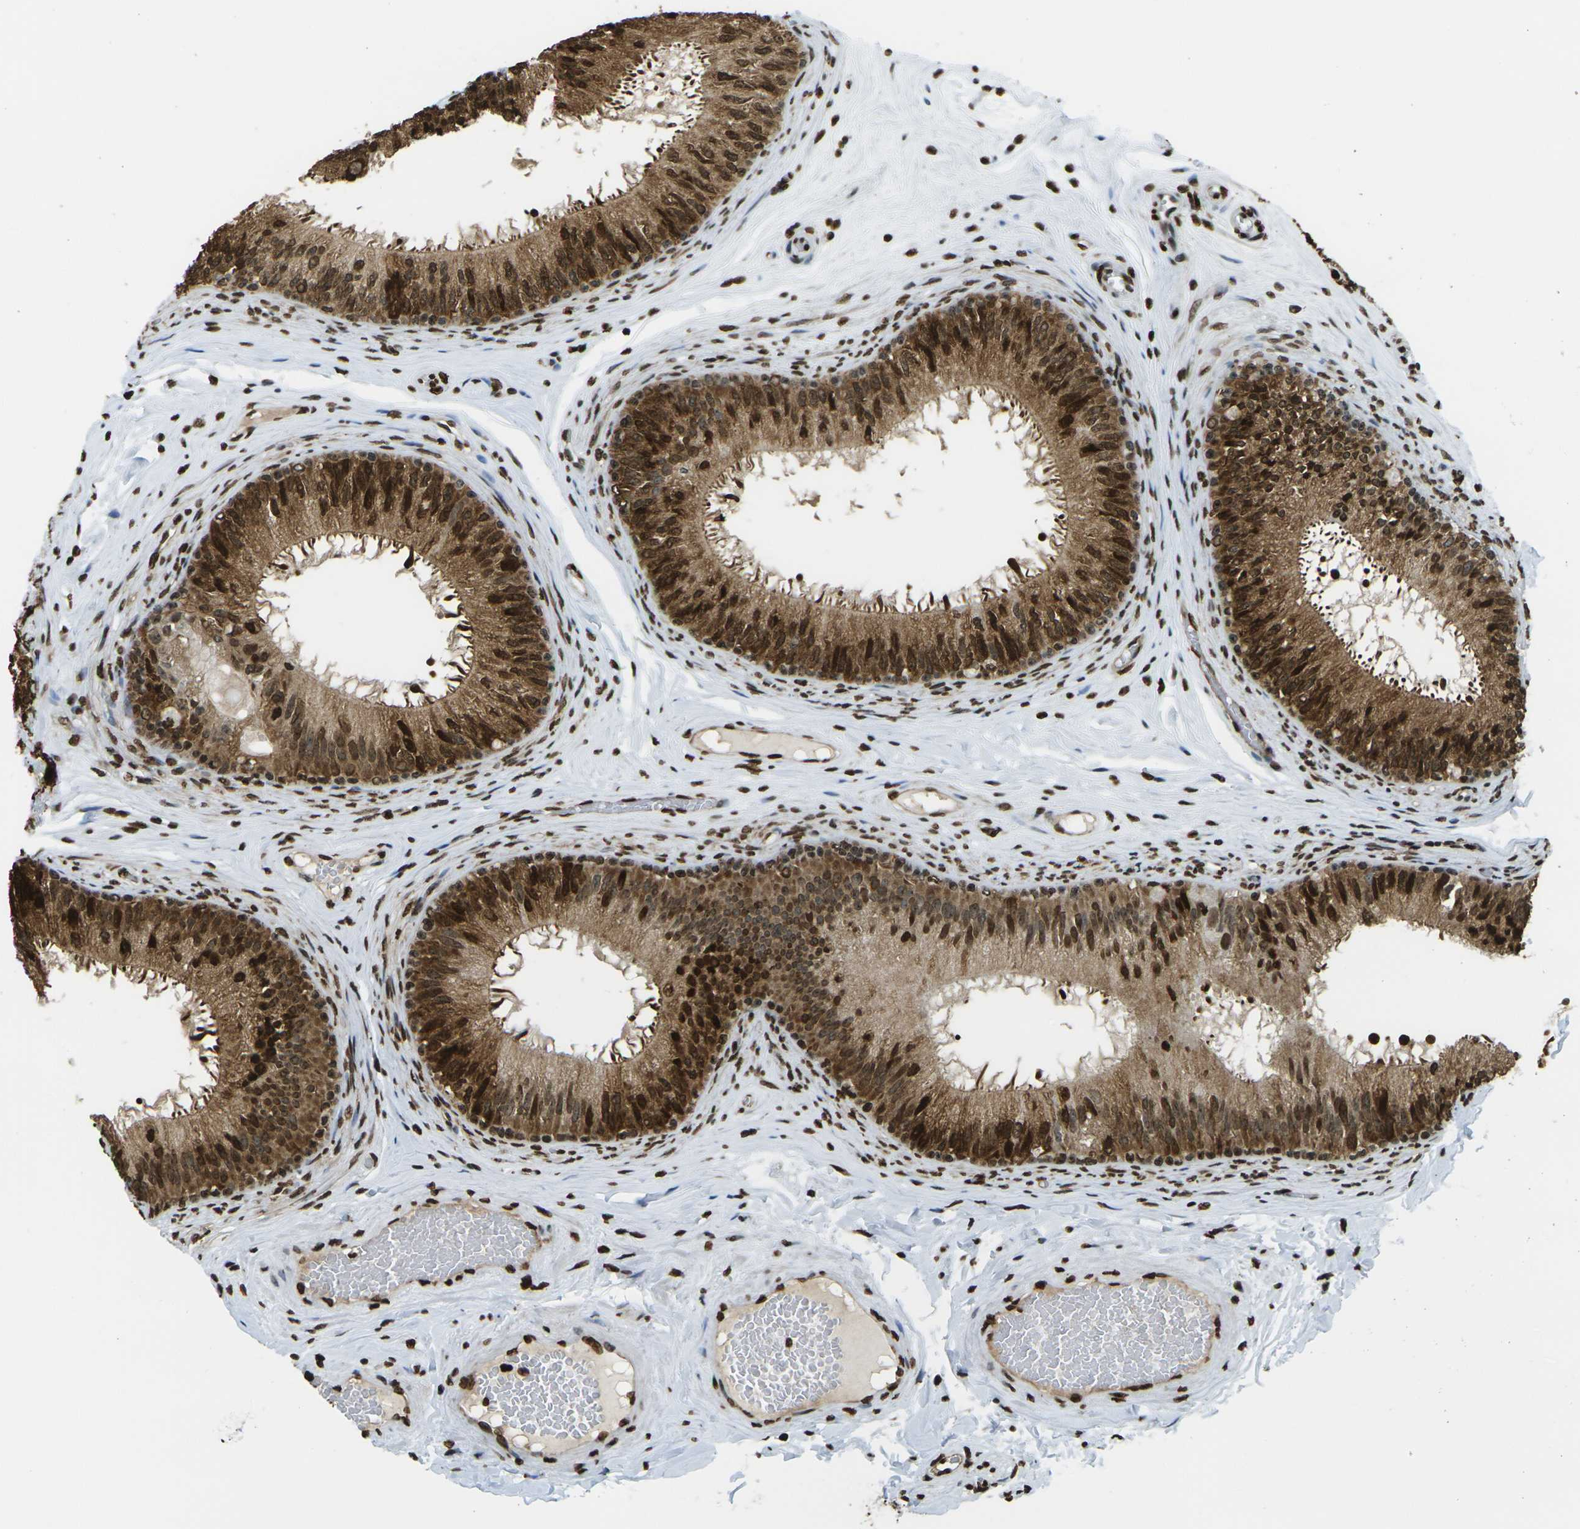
{"staining": {"intensity": "strong", "quantity": ">75%", "location": "cytoplasmic/membranous,nuclear"}, "tissue": "epididymis", "cell_type": "Glandular cells", "image_type": "normal", "snomed": [{"axis": "morphology", "description": "Normal tissue, NOS"}, {"axis": "topography", "description": "Testis"}, {"axis": "topography", "description": "Epididymis"}], "caption": "DAB (3,3'-diaminobenzidine) immunohistochemical staining of normal epididymis demonstrates strong cytoplasmic/membranous,nuclear protein expression in about >75% of glandular cells. (IHC, brightfield microscopy, high magnification).", "gene": "H1", "patient": {"sex": "male", "age": 36}}